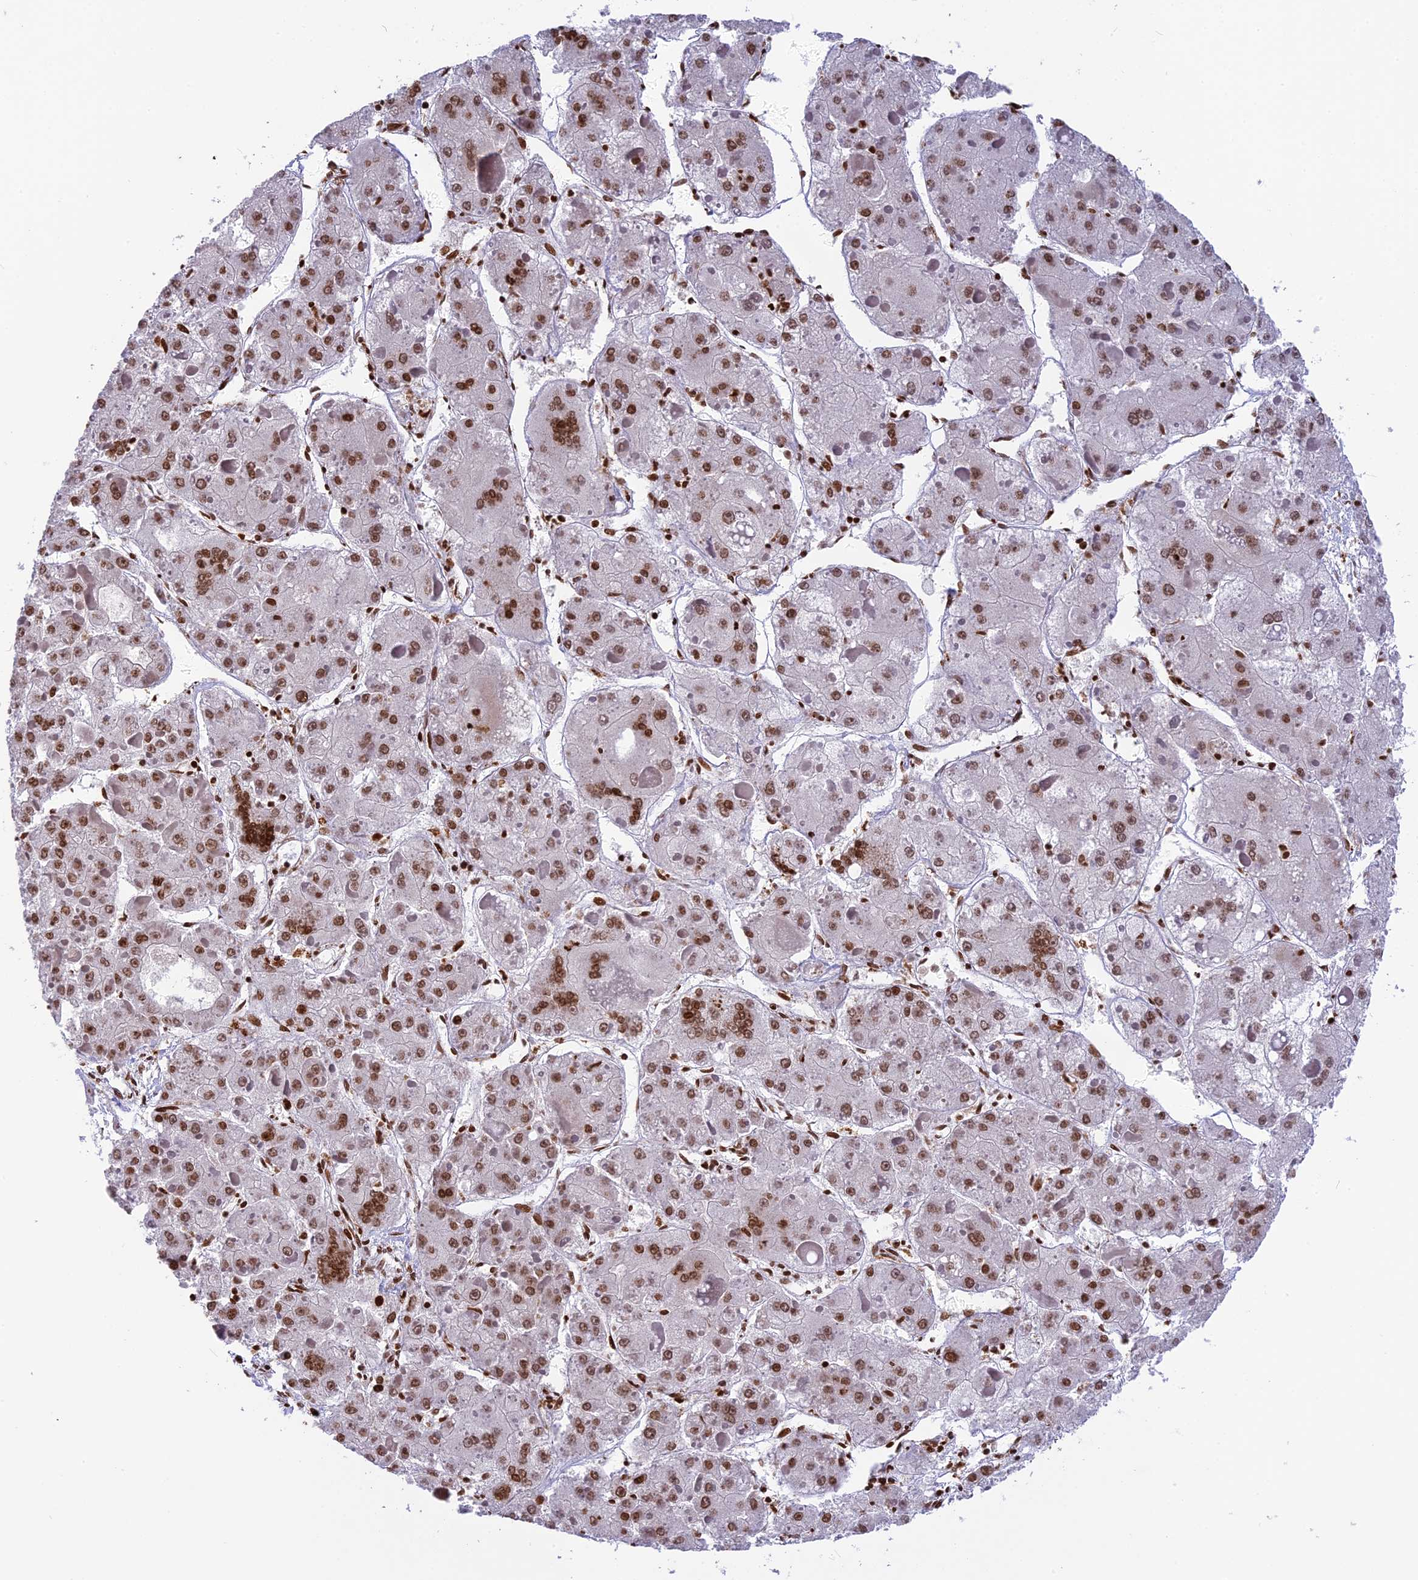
{"staining": {"intensity": "moderate", "quantity": ">75%", "location": "nuclear"}, "tissue": "liver cancer", "cell_type": "Tumor cells", "image_type": "cancer", "snomed": [{"axis": "morphology", "description": "Carcinoma, Hepatocellular, NOS"}, {"axis": "topography", "description": "Liver"}], "caption": "Moderate nuclear protein positivity is present in approximately >75% of tumor cells in liver hepatocellular carcinoma. Nuclei are stained in blue.", "gene": "TET2", "patient": {"sex": "female", "age": 73}}